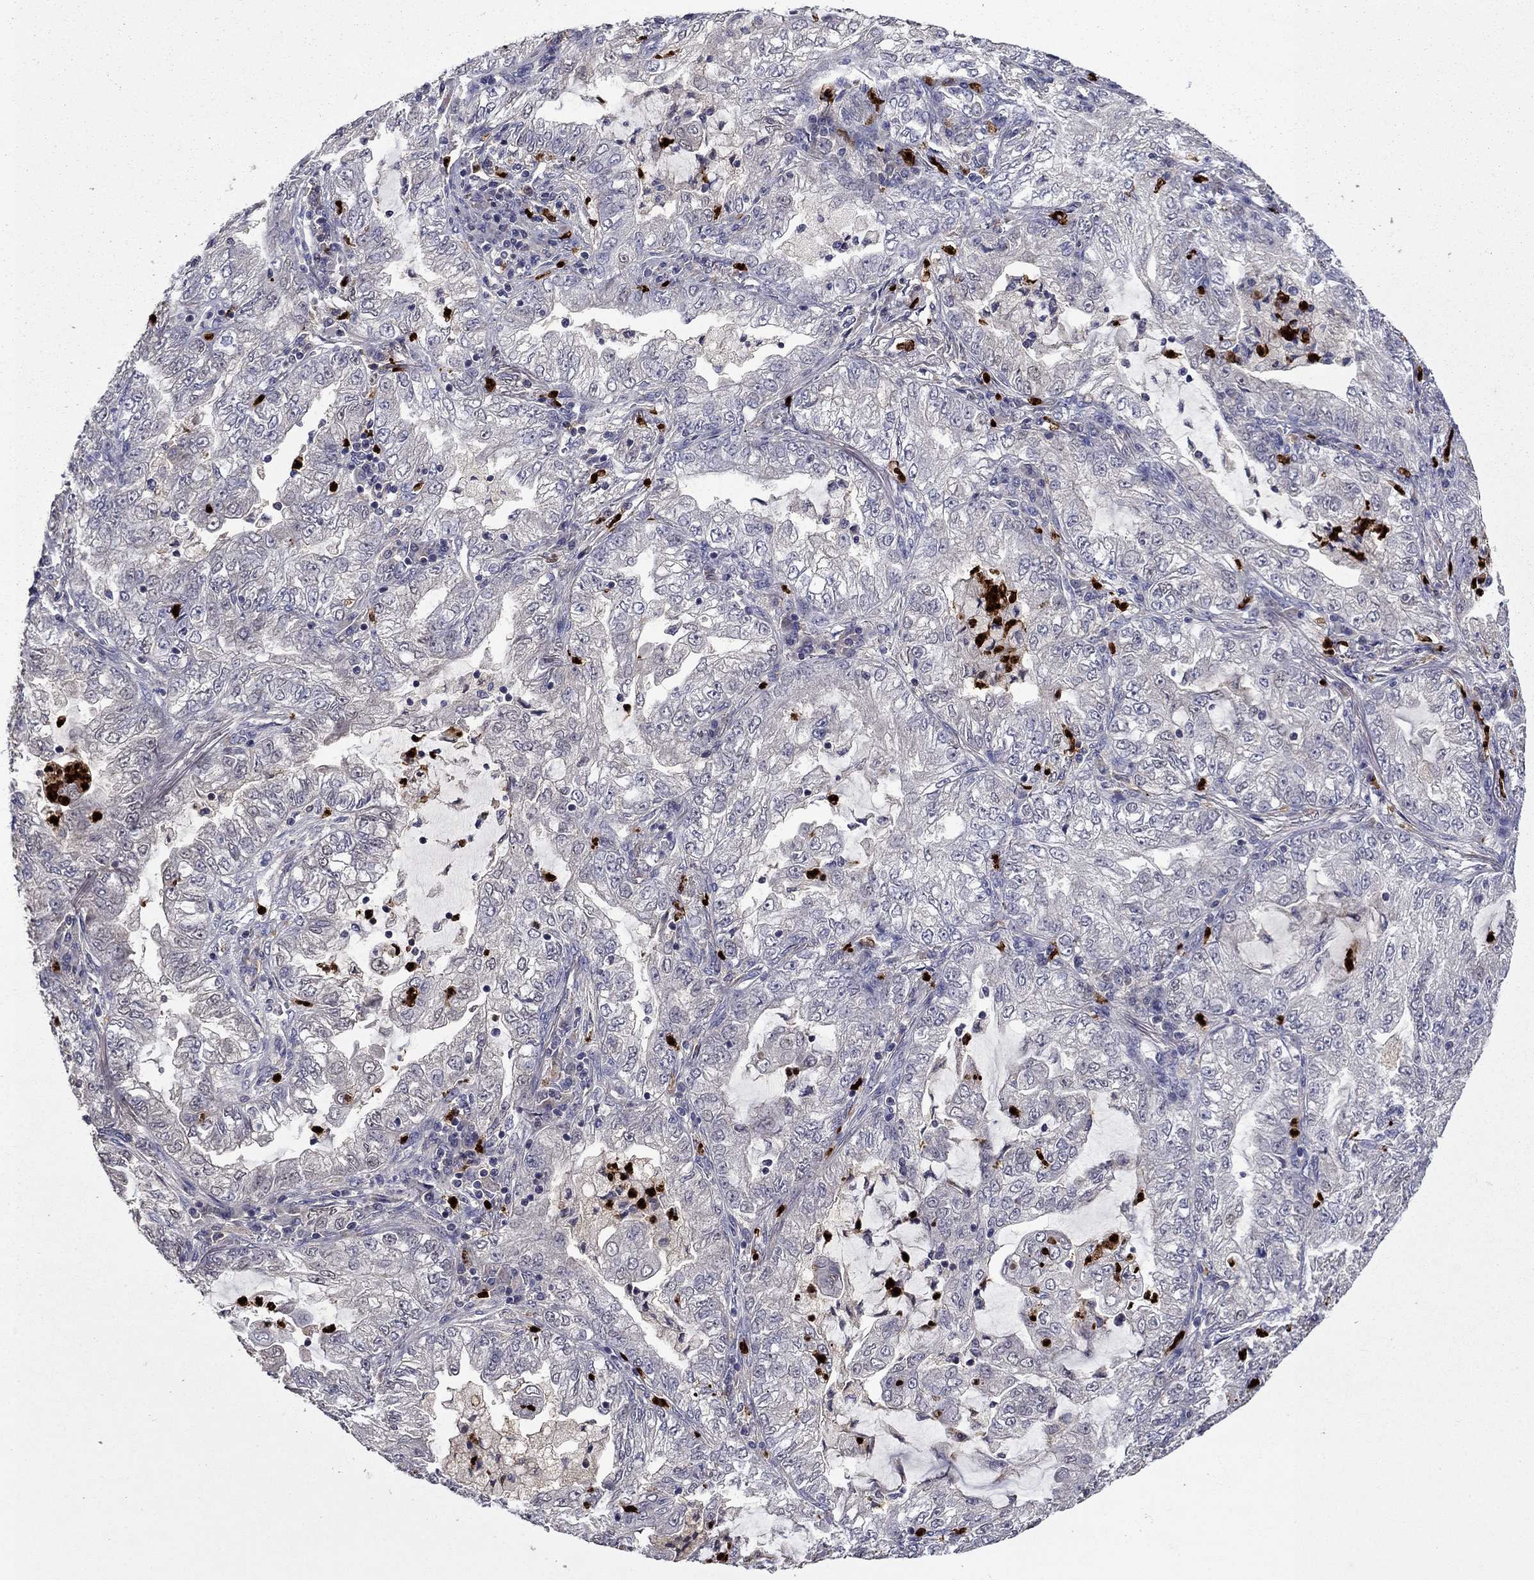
{"staining": {"intensity": "negative", "quantity": "none", "location": "none"}, "tissue": "lung cancer", "cell_type": "Tumor cells", "image_type": "cancer", "snomed": [{"axis": "morphology", "description": "Adenocarcinoma, NOS"}, {"axis": "topography", "description": "Lung"}], "caption": "This is a histopathology image of immunohistochemistry staining of lung cancer (adenocarcinoma), which shows no positivity in tumor cells.", "gene": "SATB1", "patient": {"sex": "female", "age": 73}}